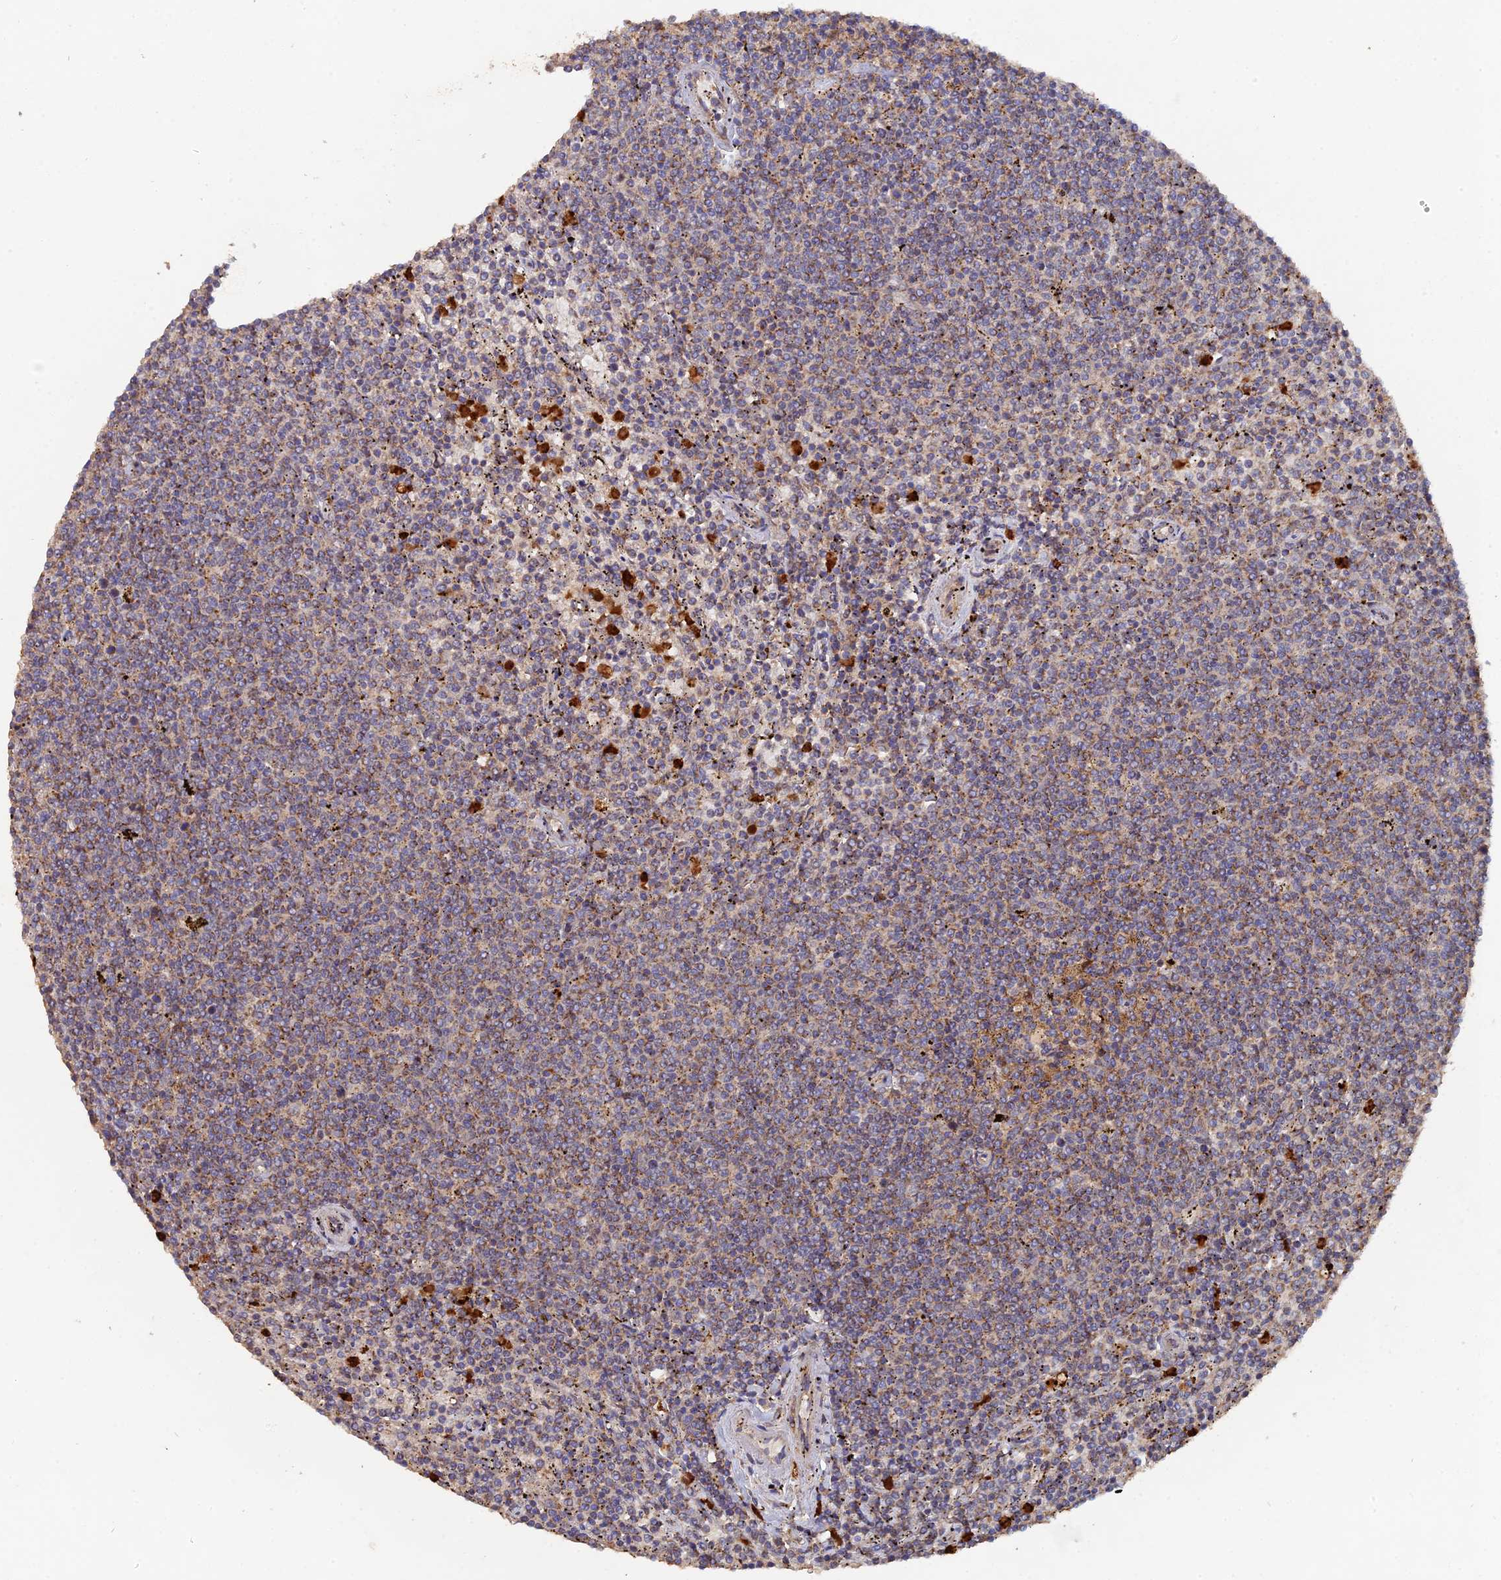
{"staining": {"intensity": "weak", "quantity": ">75%", "location": "cytoplasmic/membranous"}, "tissue": "lymphoma", "cell_type": "Tumor cells", "image_type": "cancer", "snomed": [{"axis": "morphology", "description": "Malignant lymphoma, non-Hodgkin's type, Low grade"}, {"axis": "topography", "description": "Spleen"}], "caption": "Tumor cells demonstrate weak cytoplasmic/membranous staining in about >75% of cells in lymphoma. Nuclei are stained in blue.", "gene": "SPANXN4", "patient": {"sex": "female", "age": 50}}